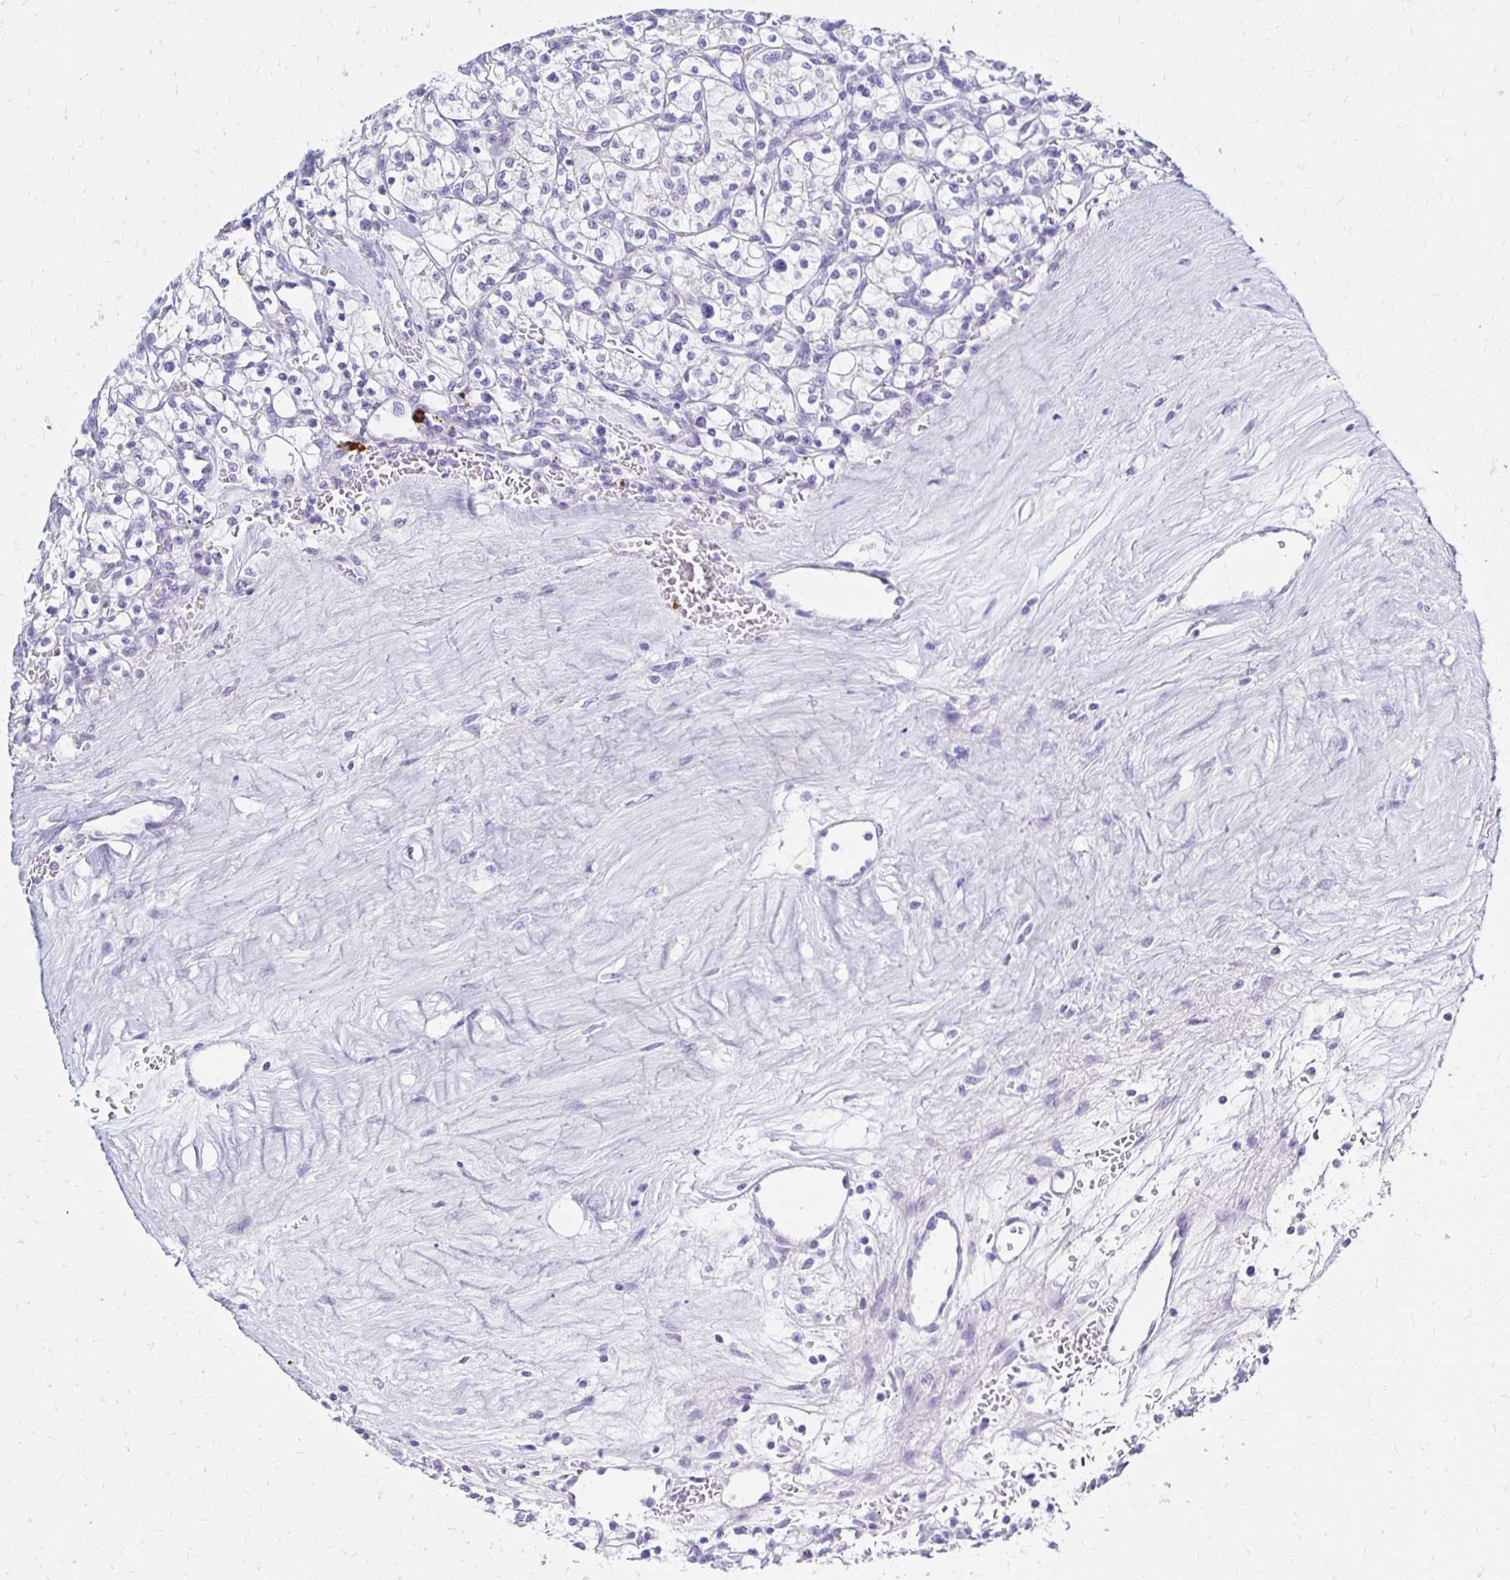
{"staining": {"intensity": "negative", "quantity": "none", "location": "none"}, "tissue": "renal cancer", "cell_type": "Tumor cells", "image_type": "cancer", "snomed": [{"axis": "morphology", "description": "Adenocarcinoma, NOS"}, {"axis": "topography", "description": "Kidney"}], "caption": "Immunohistochemistry (IHC) photomicrograph of neoplastic tissue: adenocarcinoma (renal) stained with DAB shows no significant protein staining in tumor cells. (DAB (3,3'-diaminobenzidine) immunohistochemistry (IHC) with hematoxylin counter stain).", "gene": "FNTB", "patient": {"sex": "female", "age": 64}}